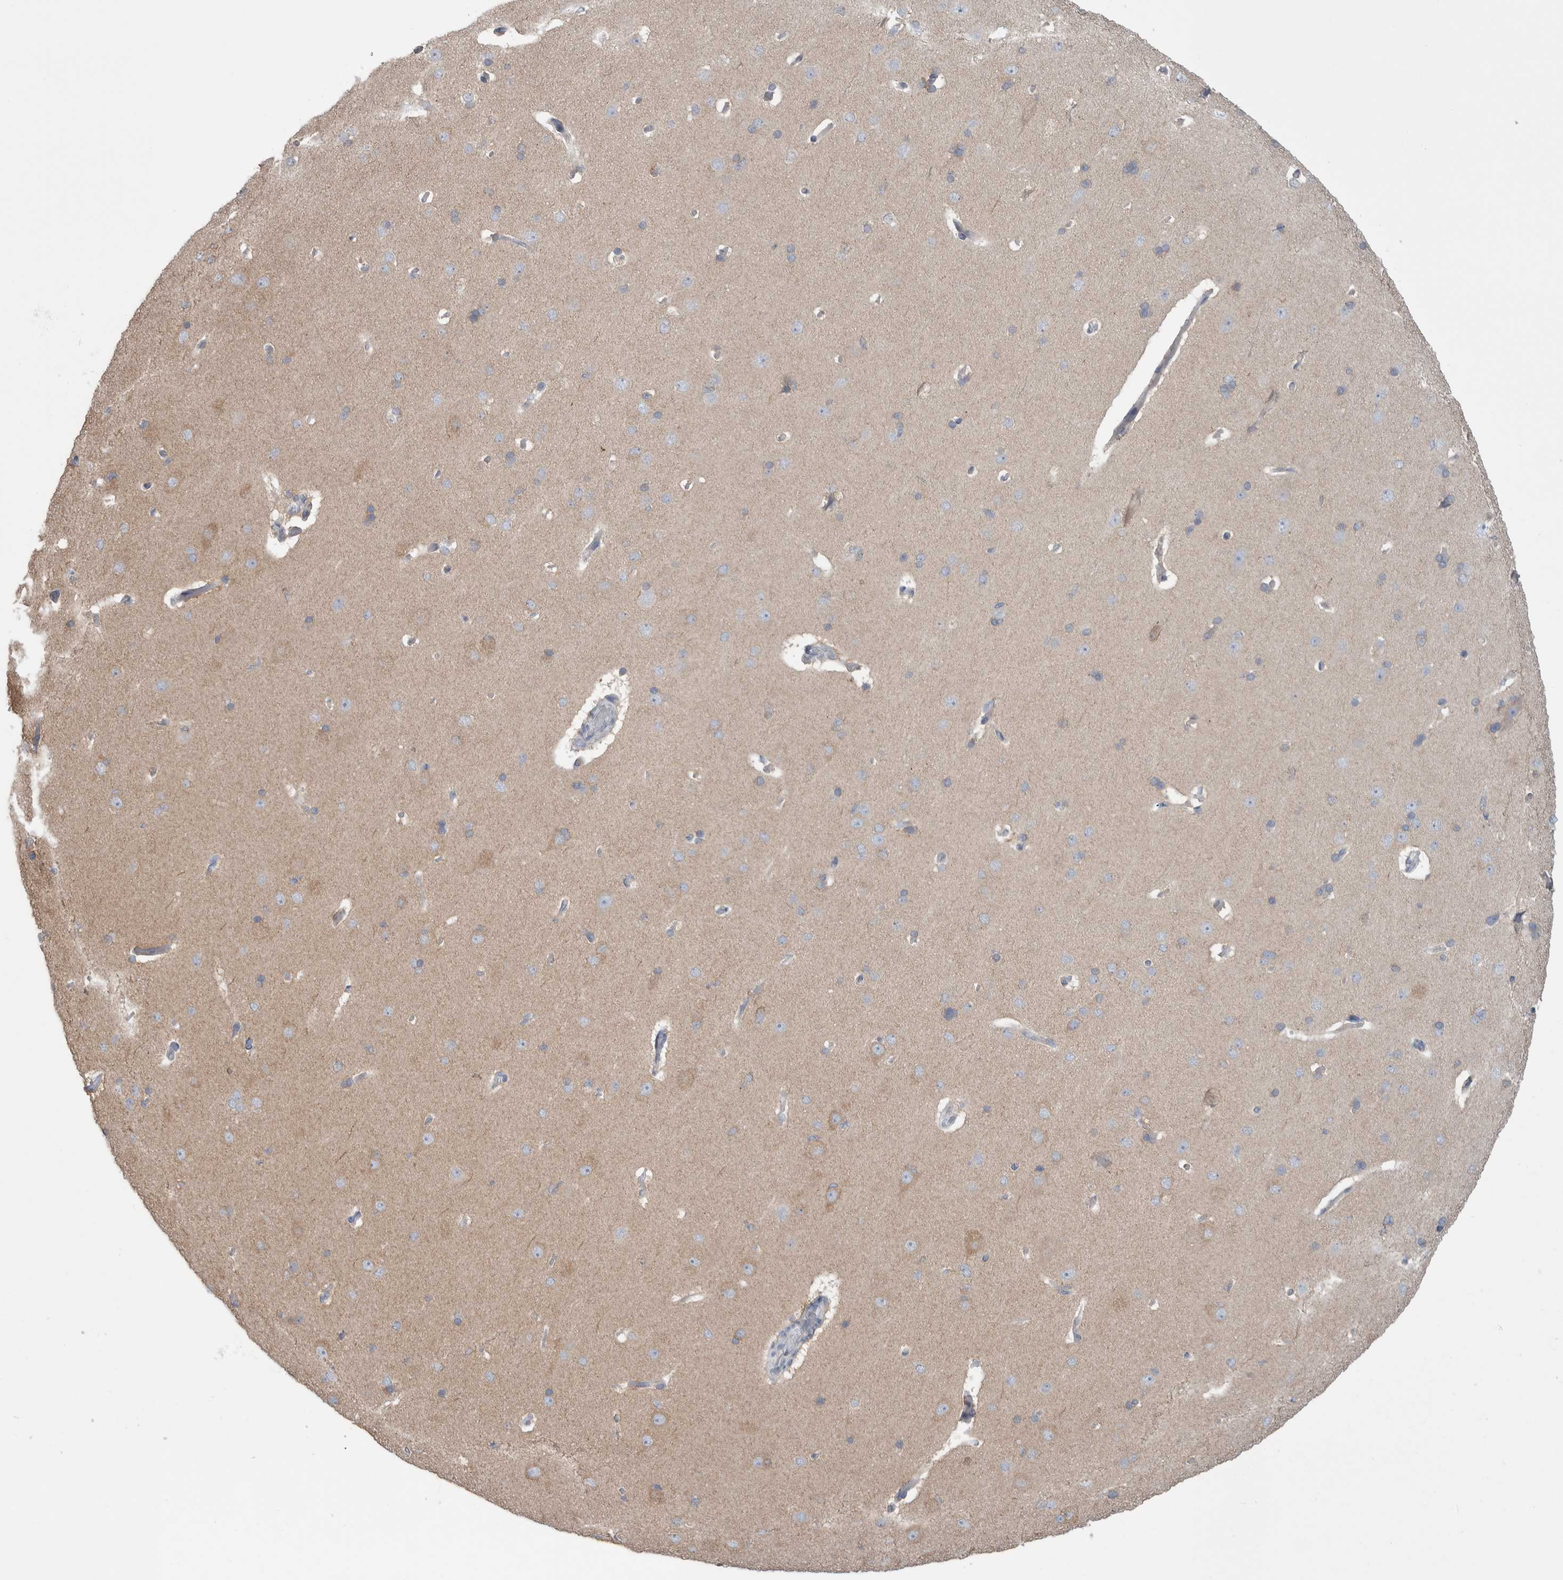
{"staining": {"intensity": "negative", "quantity": "none", "location": "none"}, "tissue": "cerebral cortex", "cell_type": "Endothelial cells", "image_type": "normal", "snomed": [{"axis": "morphology", "description": "Normal tissue, NOS"}, {"axis": "topography", "description": "Cerebral cortex"}], "caption": "This is an IHC photomicrograph of normal human cerebral cortex. There is no positivity in endothelial cells.", "gene": "GPHN", "patient": {"sex": "male", "age": 62}}